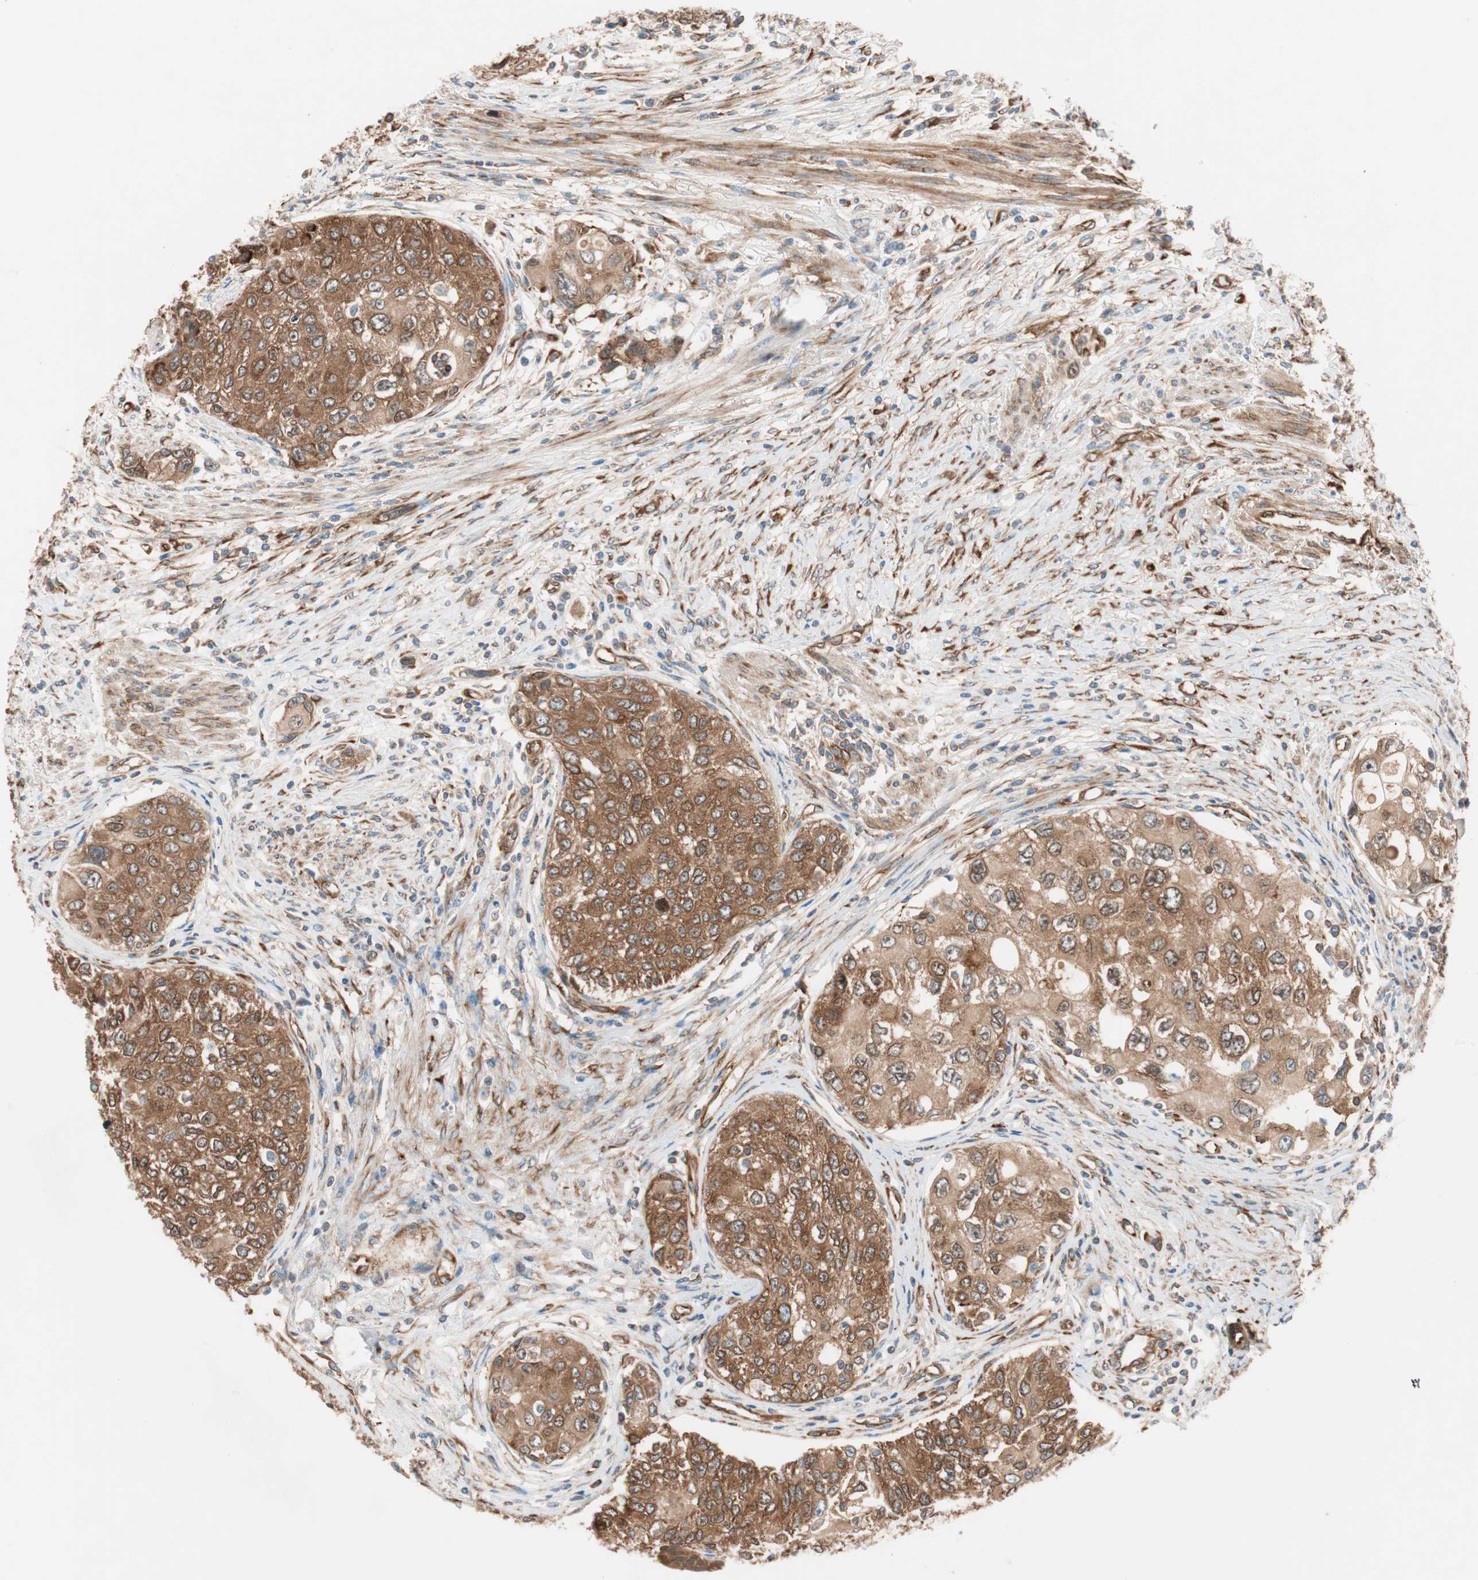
{"staining": {"intensity": "strong", "quantity": ">75%", "location": "cytoplasmic/membranous,nuclear"}, "tissue": "urothelial cancer", "cell_type": "Tumor cells", "image_type": "cancer", "snomed": [{"axis": "morphology", "description": "Urothelial carcinoma, High grade"}, {"axis": "topography", "description": "Urinary bladder"}], "caption": "Immunohistochemical staining of high-grade urothelial carcinoma displays strong cytoplasmic/membranous and nuclear protein staining in approximately >75% of tumor cells.", "gene": "WASL", "patient": {"sex": "female", "age": 56}}